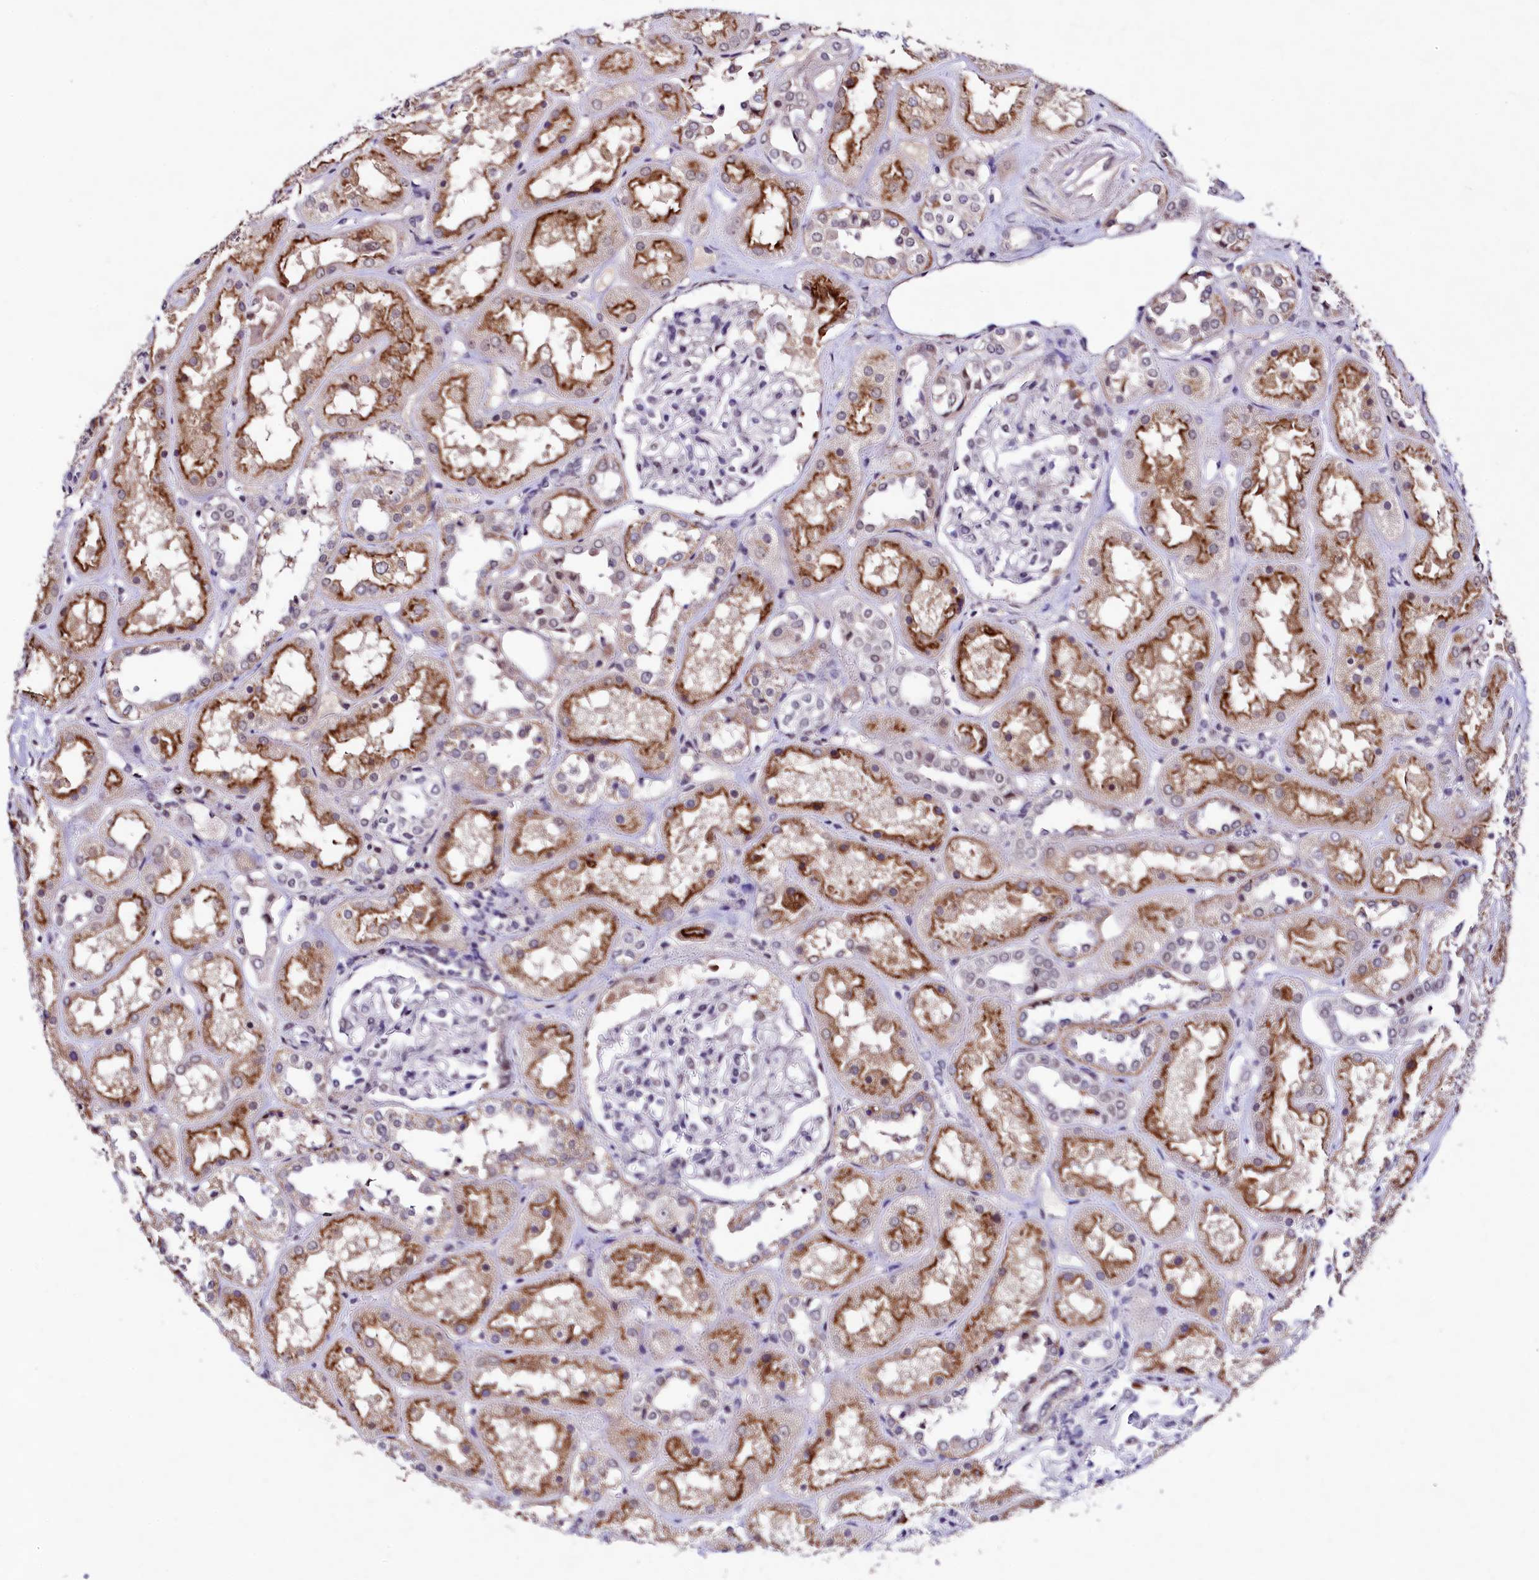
{"staining": {"intensity": "weak", "quantity": "<25%", "location": "nuclear"}, "tissue": "kidney", "cell_type": "Cells in glomeruli", "image_type": "normal", "snomed": [{"axis": "morphology", "description": "Normal tissue, NOS"}, {"axis": "topography", "description": "Kidney"}], "caption": "High magnification brightfield microscopy of unremarkable kidney stained with DAB (3,3'-diaminobenzidine) (brown) and counterstained with hematoxylin (blue): cells in glomeruli show no significant staining. (Brightfield microscopy of DAB (3,3'-diaminobenzidine) immunohistochemistry (IHC) at high magnification).", "gene": "LEUTX", "patient": {"sex": "male", "age": 70}}